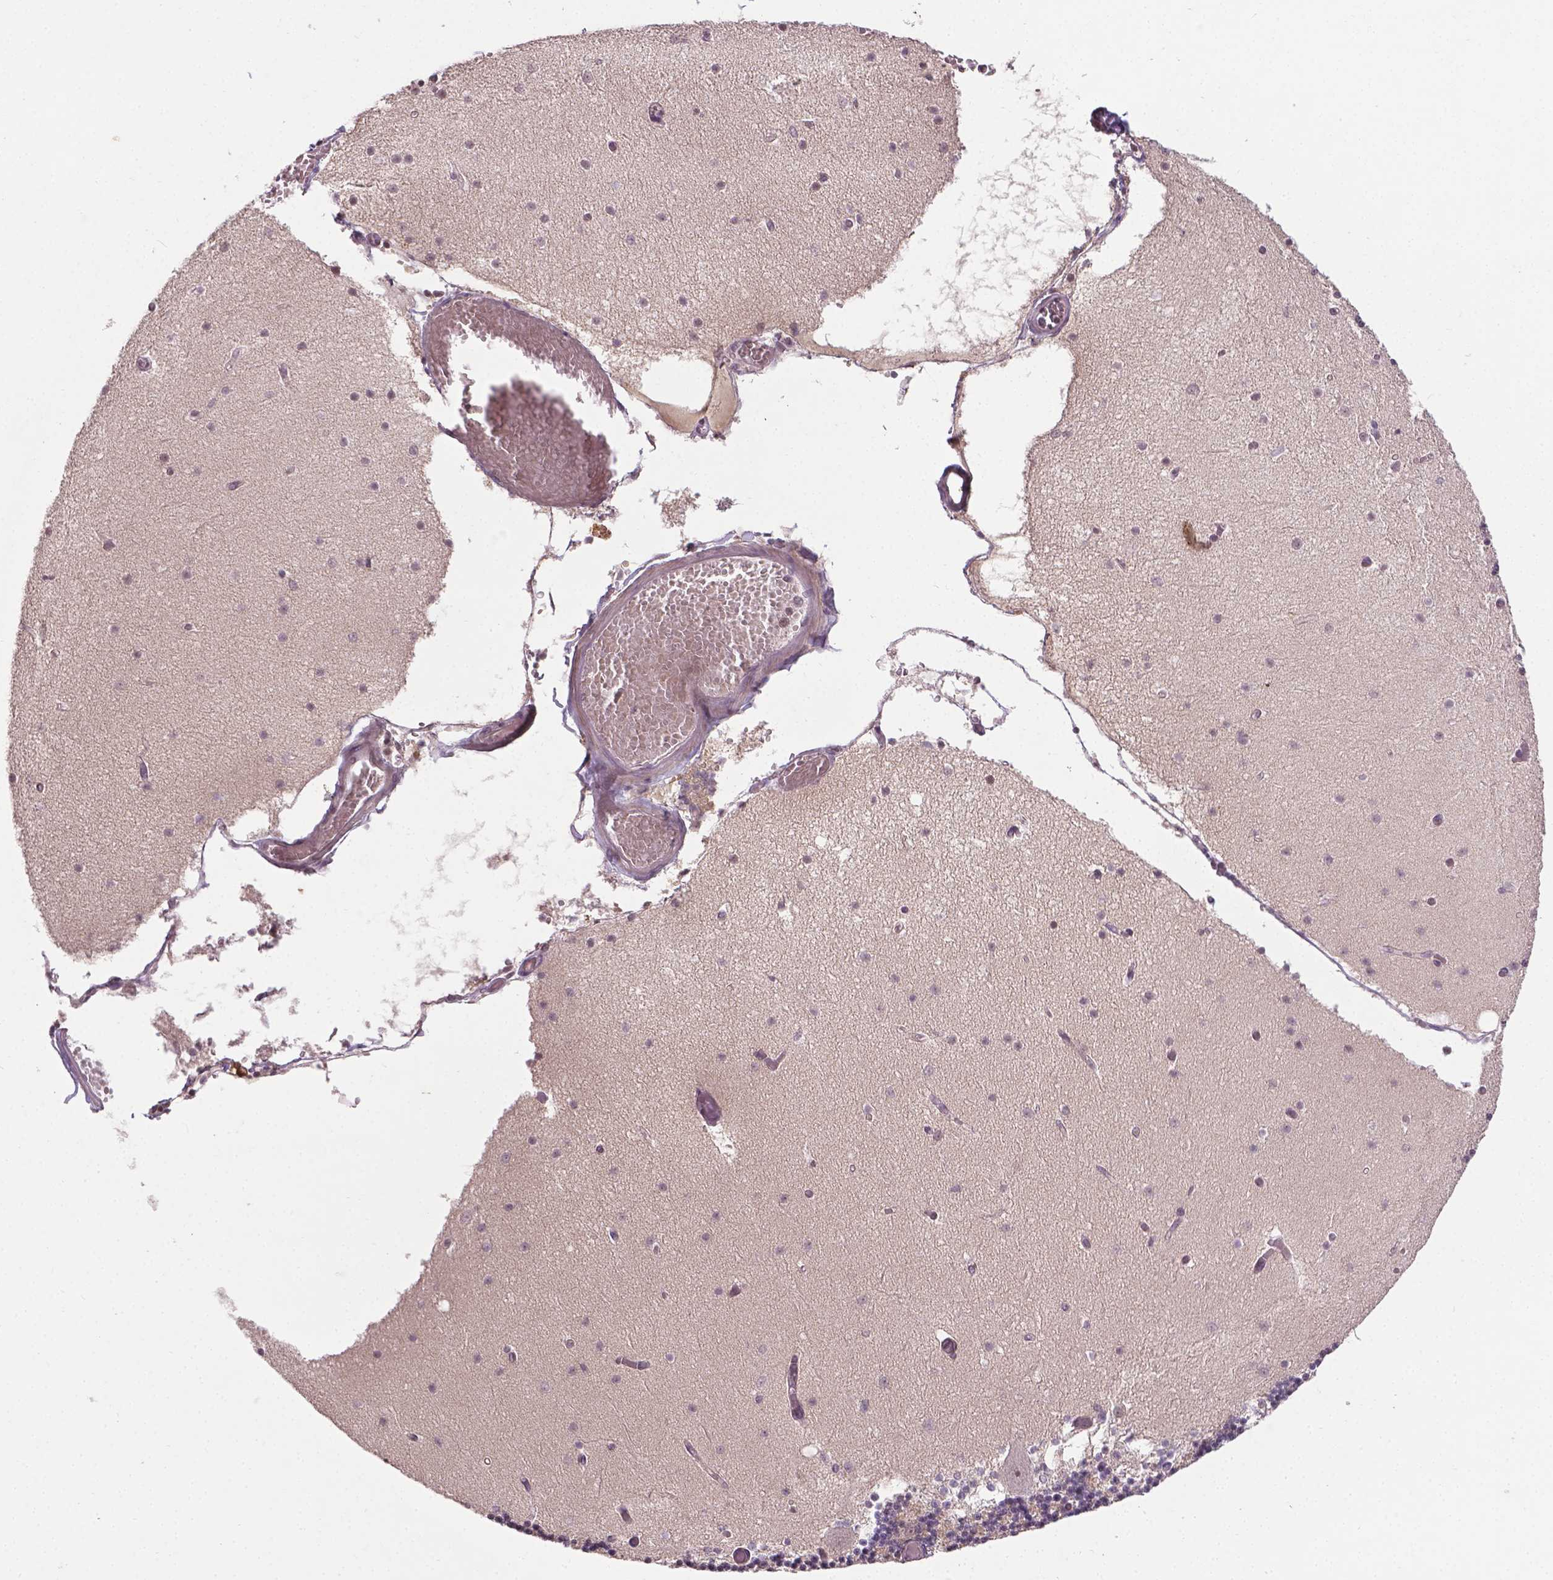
{"staining": {"intensity": "moderate", "quantity": "25%-75%", "location": "cytoplasmic/membranous"}, "tissue": "cerebellum", "cell_type": "Cells in granular layer", "image_type": "normal", "snomed": [{"axis": "morphology", "description": "Normal tissue, NOS"}, {"axis": "topography", "description": "Cerebellum"}], "caption": "This is an image of IHC staining of unremarkable cerebellum, which shows moderate expression in the cytoplasmic/membranous of cells in granular layer.", "gene": "ANKRD54", "patient": {"sex": "female", "age": 28}}